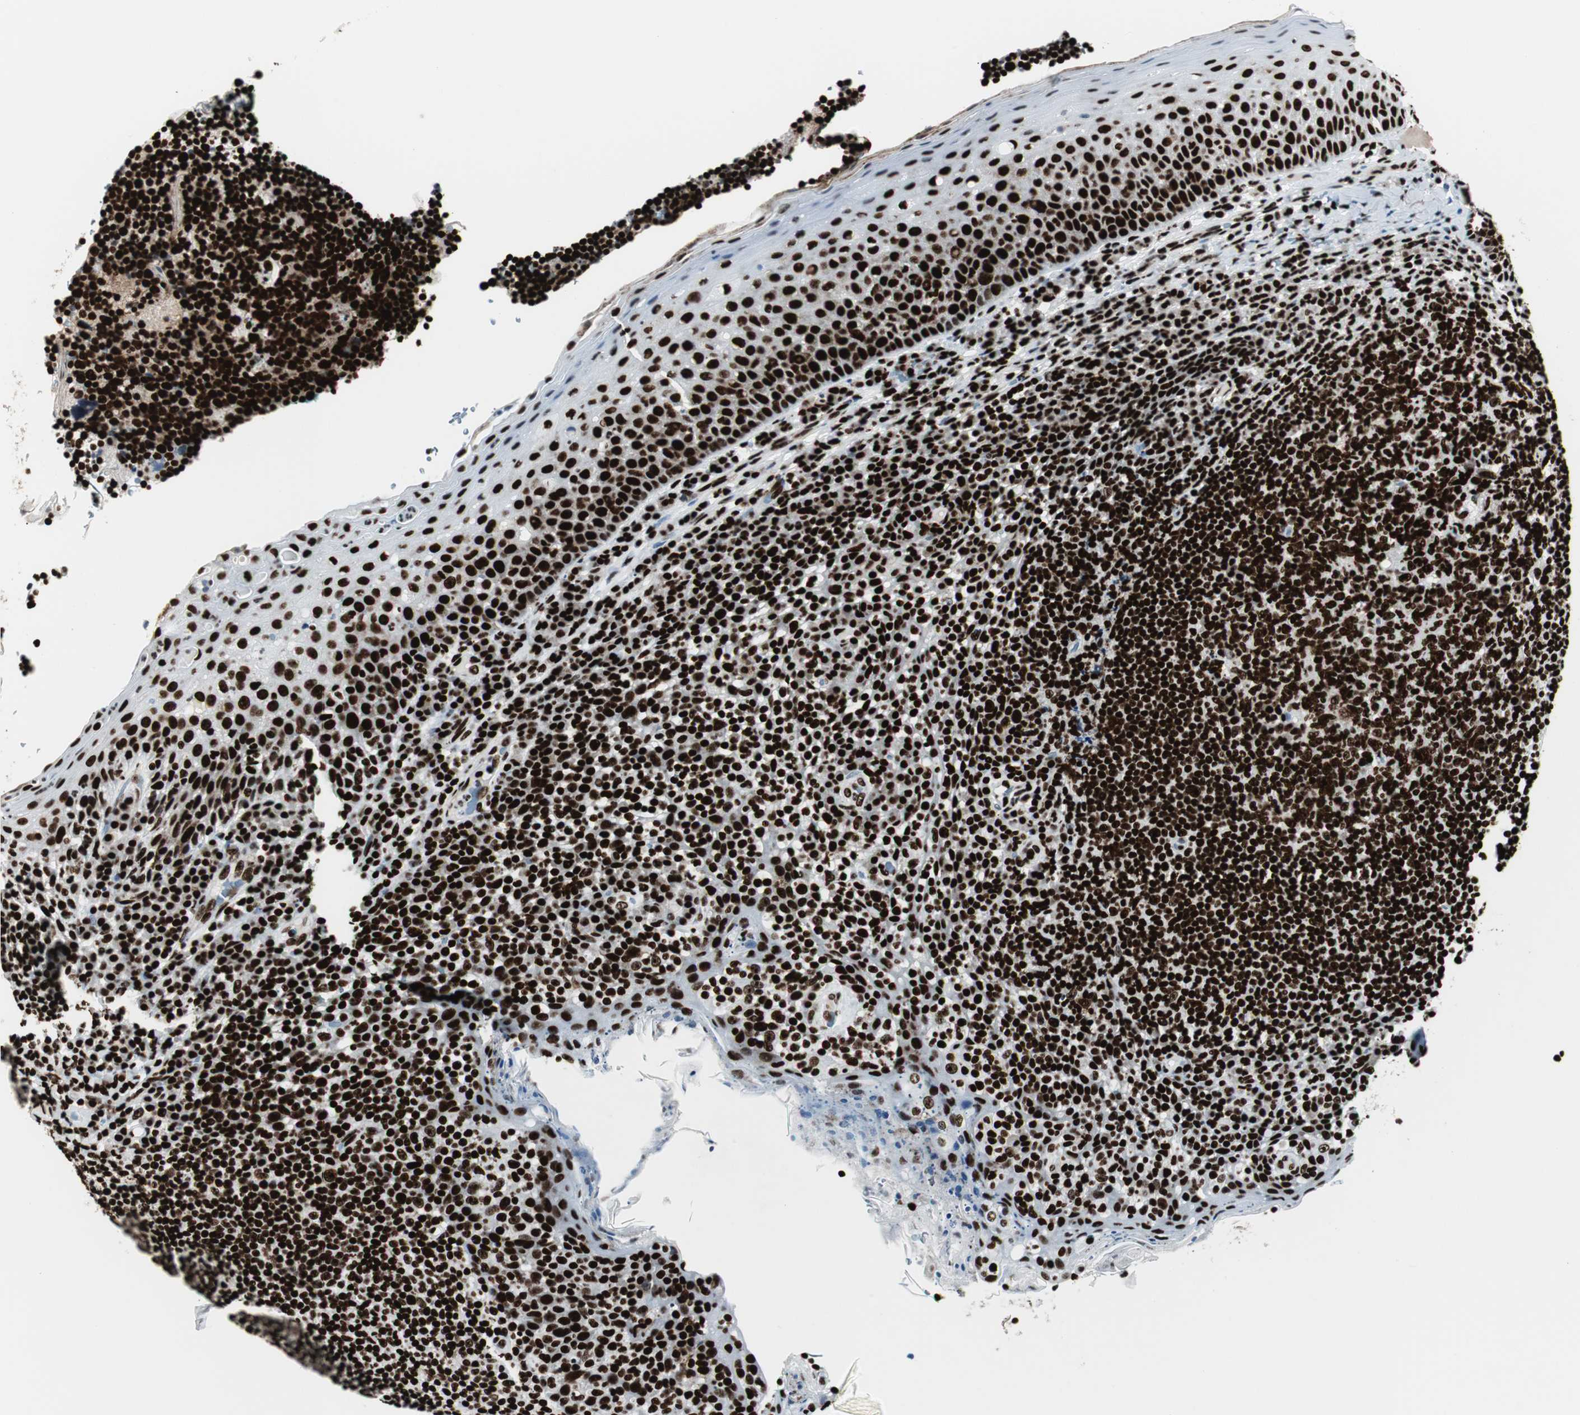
{"staining": {"intensity": "strong", "quantity": ">75%", "location": "nuclear"}, "tissue": "tonsil", "cell_type": "Germinal center cells", "image_type": "normal", "snomed": [{"axis": "morphology", "description": "Normal tissue, NOS"}, {"axis": "topography", "description": "Tonsil"}], "caption": "High-magnification brightfield microscopy of unremarkable tonsil stained with DAB (brown) and counterstained with hematoxylin (blue). germinal center cells exhibit strong nuclear positivity is present in about>75% of cells.", "gene": "NCL", "patient": {"sex": "male", "age": 17}}